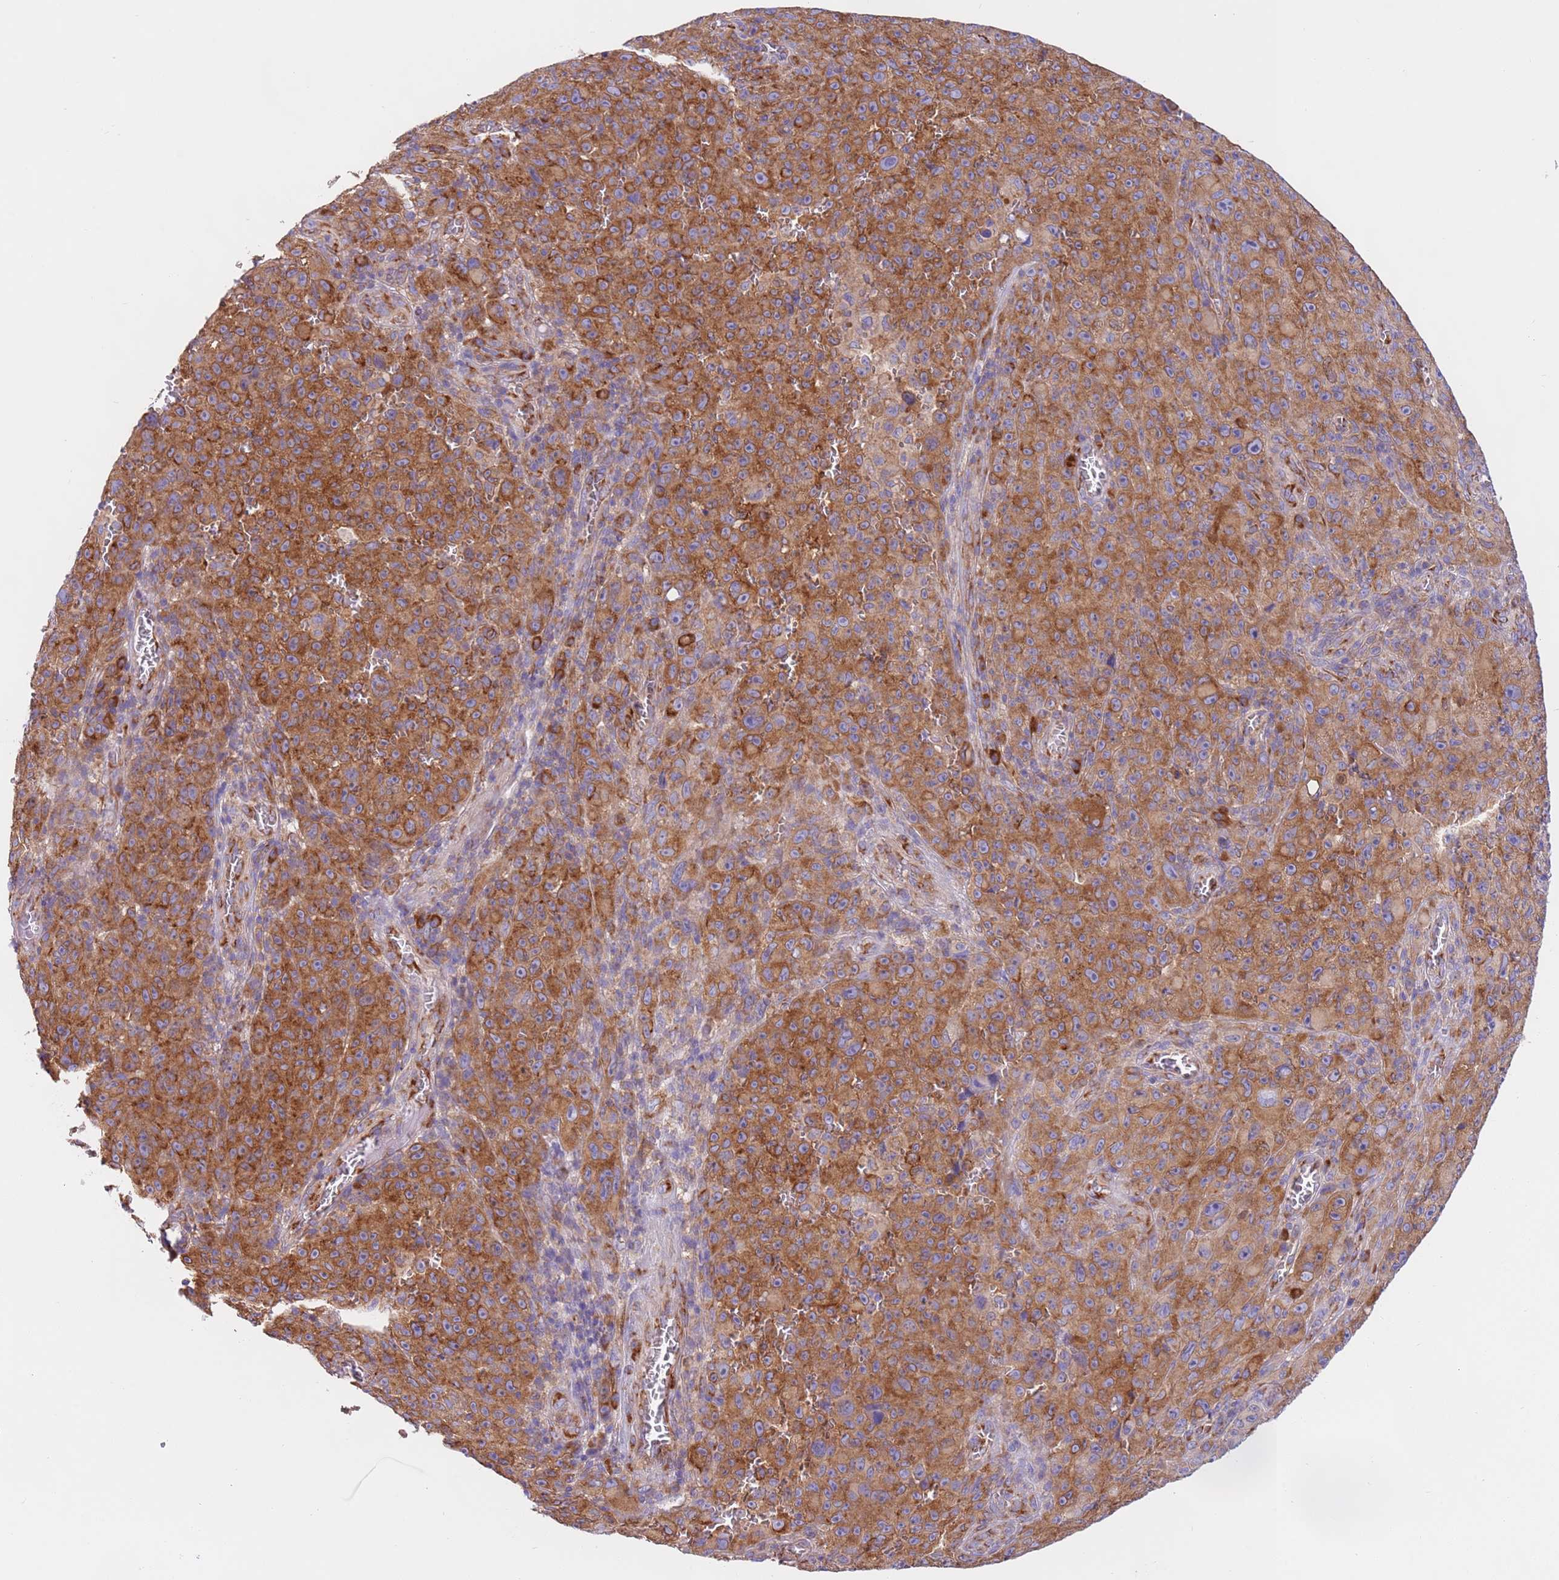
{"staining": {"intensity": "moderate", "quantity": ">75%", "location": "cytoplasmic/membranous"}, "tissue": "melanoma", "cell_type": "Tumor cells", "image_type": "cancer", "snomed": [{"axis": "morphology", "description": "Malignant melanoma, NOS"}, {"axis": "topography", "description": "Skin"}], "caption": "Protein staining shows moderate cytoplasmic/membranous staining in approximately >75% of tumor cells in malignant melanoma.", "gene": "VARS1", "patient": {"sex": "female", "age": 82}}